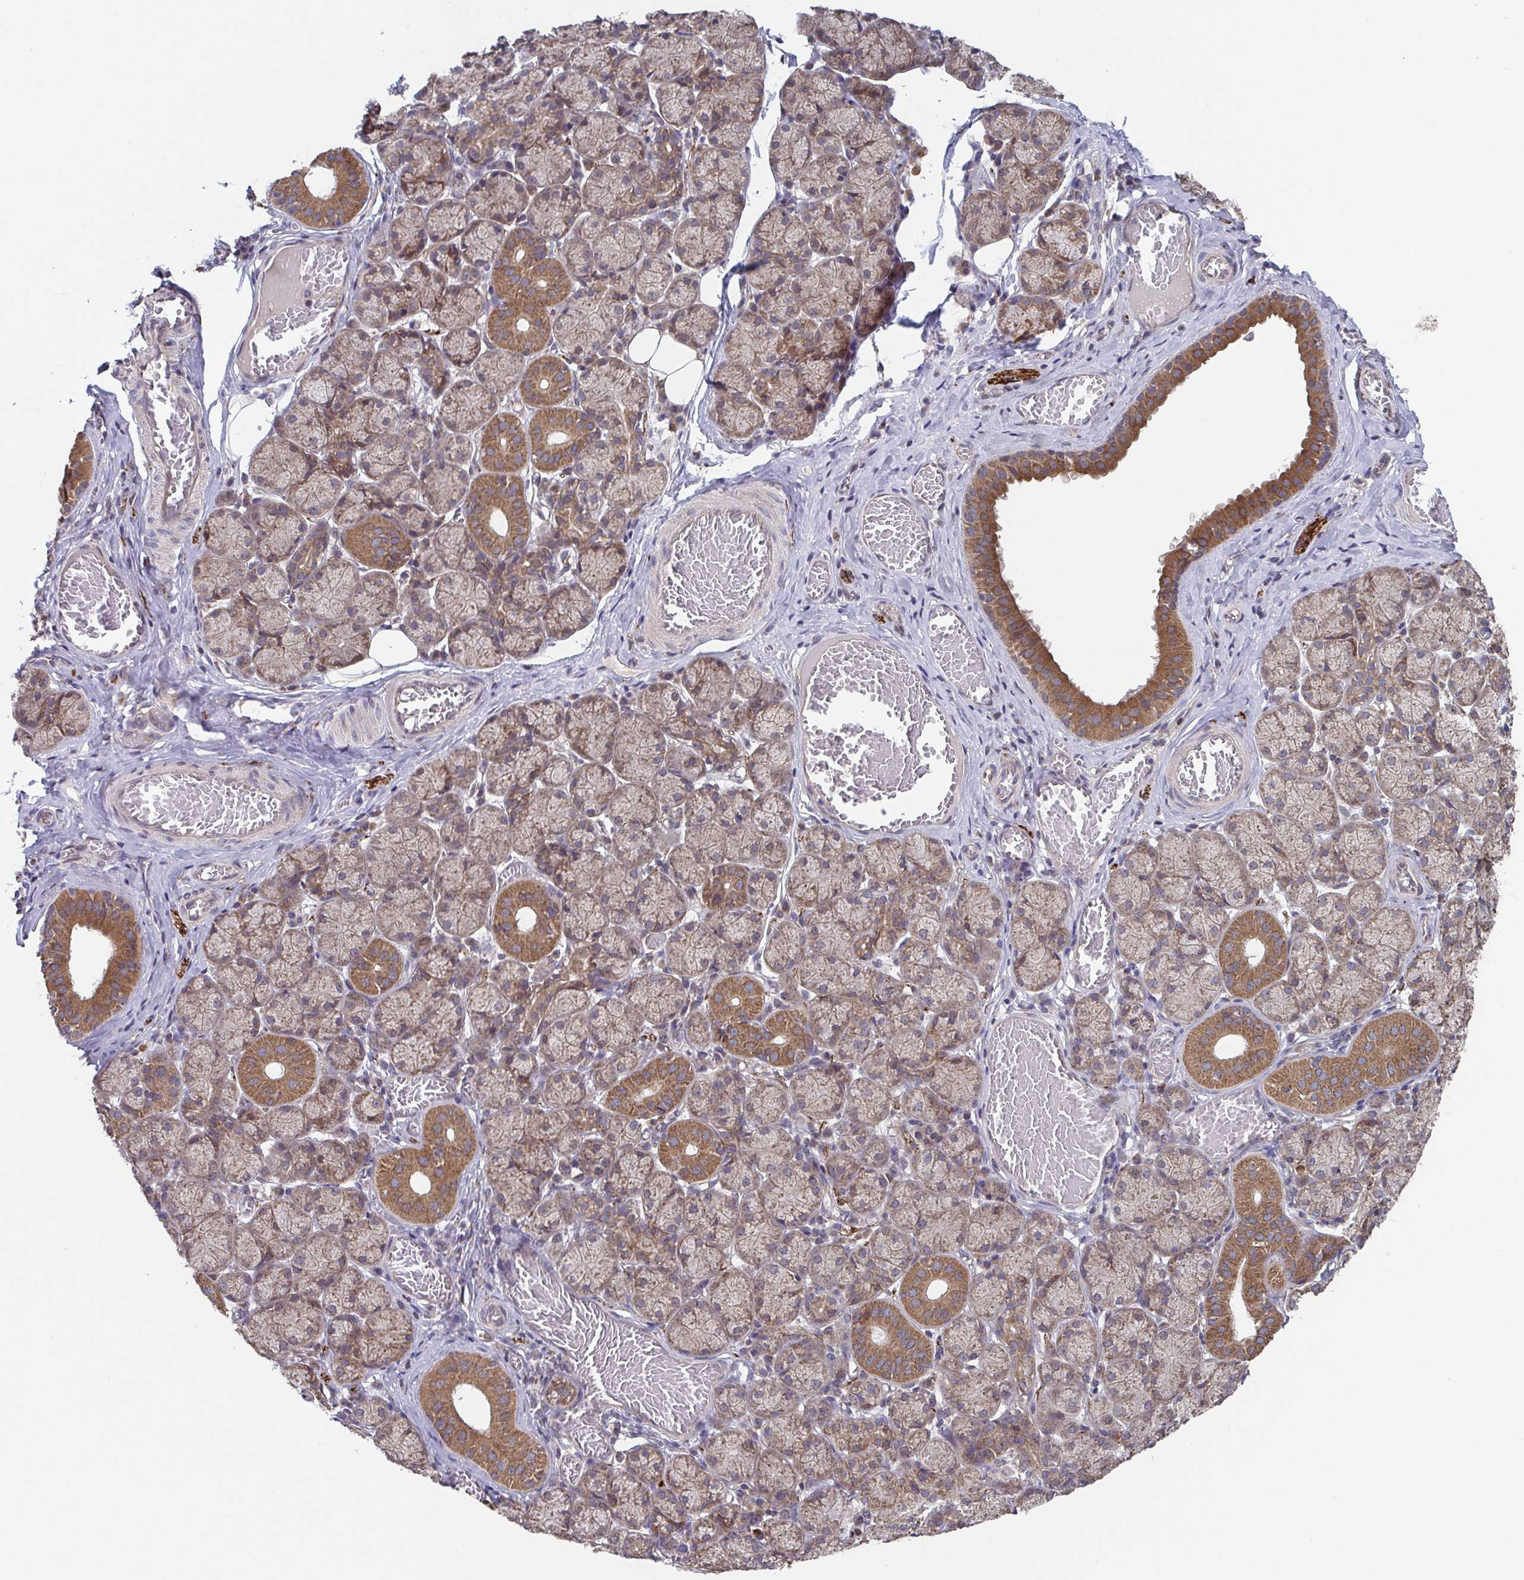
{"staining": {"intensity": "moderate", "quantity": ">75%", "location": "cytoplasmic/membranous"}, "tissue": "salivary gland", "cell_type": "Glandular cells", "image_type": "normal", "snomed": [{"axis": "morphology", "description": "Normal tissue, NOS"}, {"axis": "topography", "description": "Salivary gland"}, {"axis": "topography", "description": "Peripheral nerve tissue"}], "caption": "Protein expression analysis of unremarkable human salivary gland reveals moderate cytoplasmic/membranous expression in approximately >75% of glandular cells. Immunohistochemistry (ihc) stains the protein of interest in brown and the nuclei are stained blue.", "gene": "TTC19", "patient": {"sex": "female", "age": 24}}